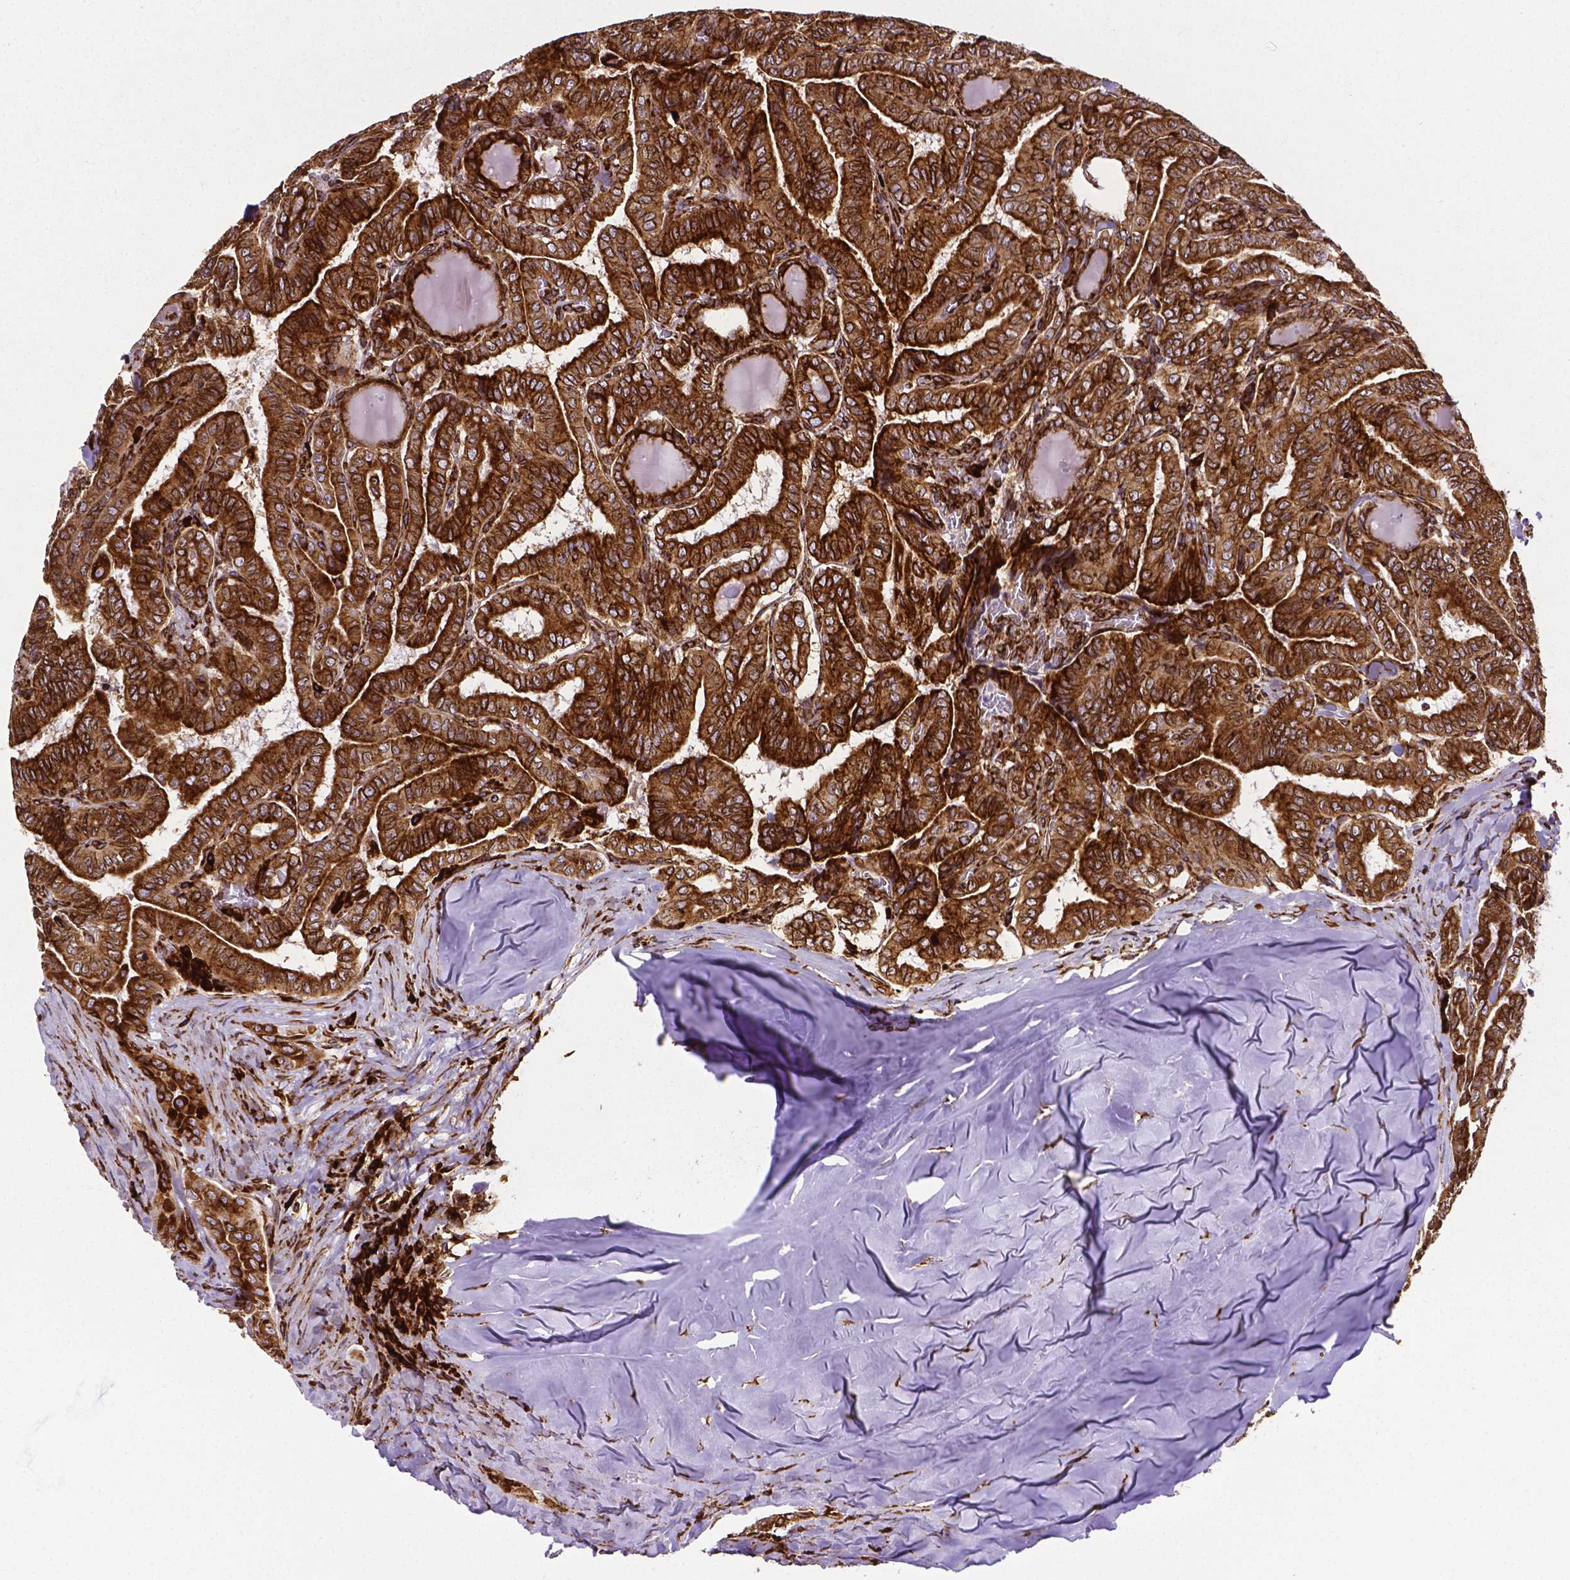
{"staining": {"intensity": "strong", "quantity": ">75%", "location": "cytoplasmic/membranous"}, "tissue": "thyroid cancer", "cell_type": "Tumor cells", "image_type": "cancer", "snomed": [{"axis": "morphology", "description": "Papillary adenocarcinoma, NOS"}, {"axis": "morphology", "description": "Papillary adenoma metastatic"}, {"axis": "topography", "description": "Thyroid gland"}], "caption": "Immunohistochemical staining of human thyroid cancer demonstrates strong cytoplasmic/membranous protein staining in approximately >75% of tumor cells.", "gene": "MTDH", "patient": {"sex": "female", "age": 50}}